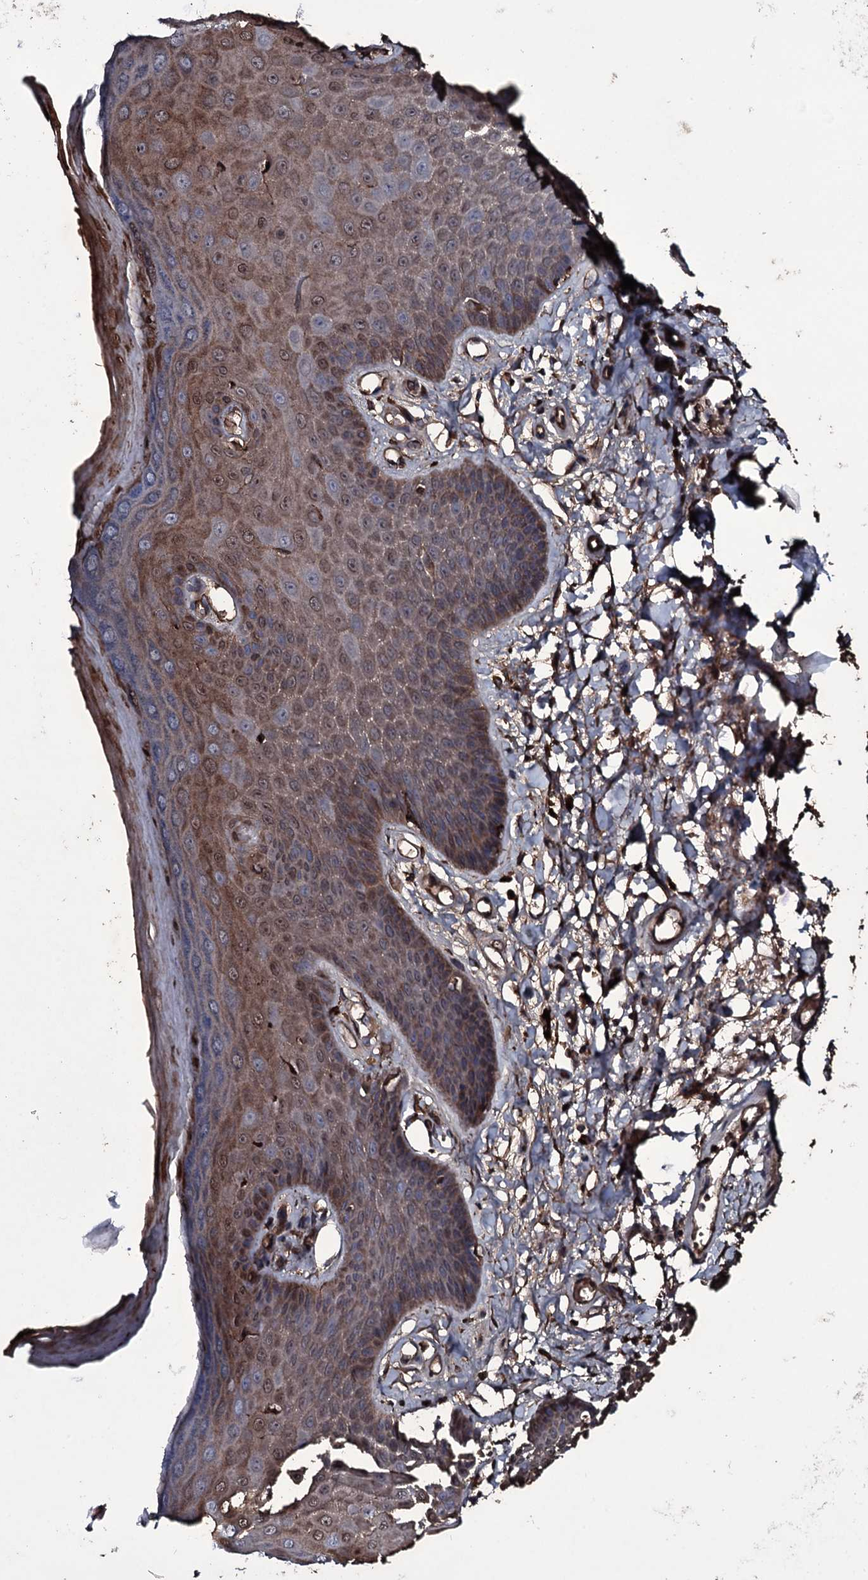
{"staining": {"intensity": "moderate", "quantity": "25%-75%", "location": "cytoplasmic/membranous"}, "tissue": "skin", "cell_type": "Epidermal cells", "image_type": "normal", "snomed": [{"axis": "morphology", "description": "Normal tissue, NOS"}, {"axis": "topography", "description": "Anal"}], "caption": "Immunohistochemical staining of normal skin demonstrates 25%-75% levels of moderate cytoplasmic/membranous protein expression in approximately 25%-75% of epidermal cells. (DAB (3,3'-diaminobenzidine) = brown stain, brightfield microscopy at high magnification).", "gene": "ZSWIM8", "patient": {"sex": "male", "age": 78}}